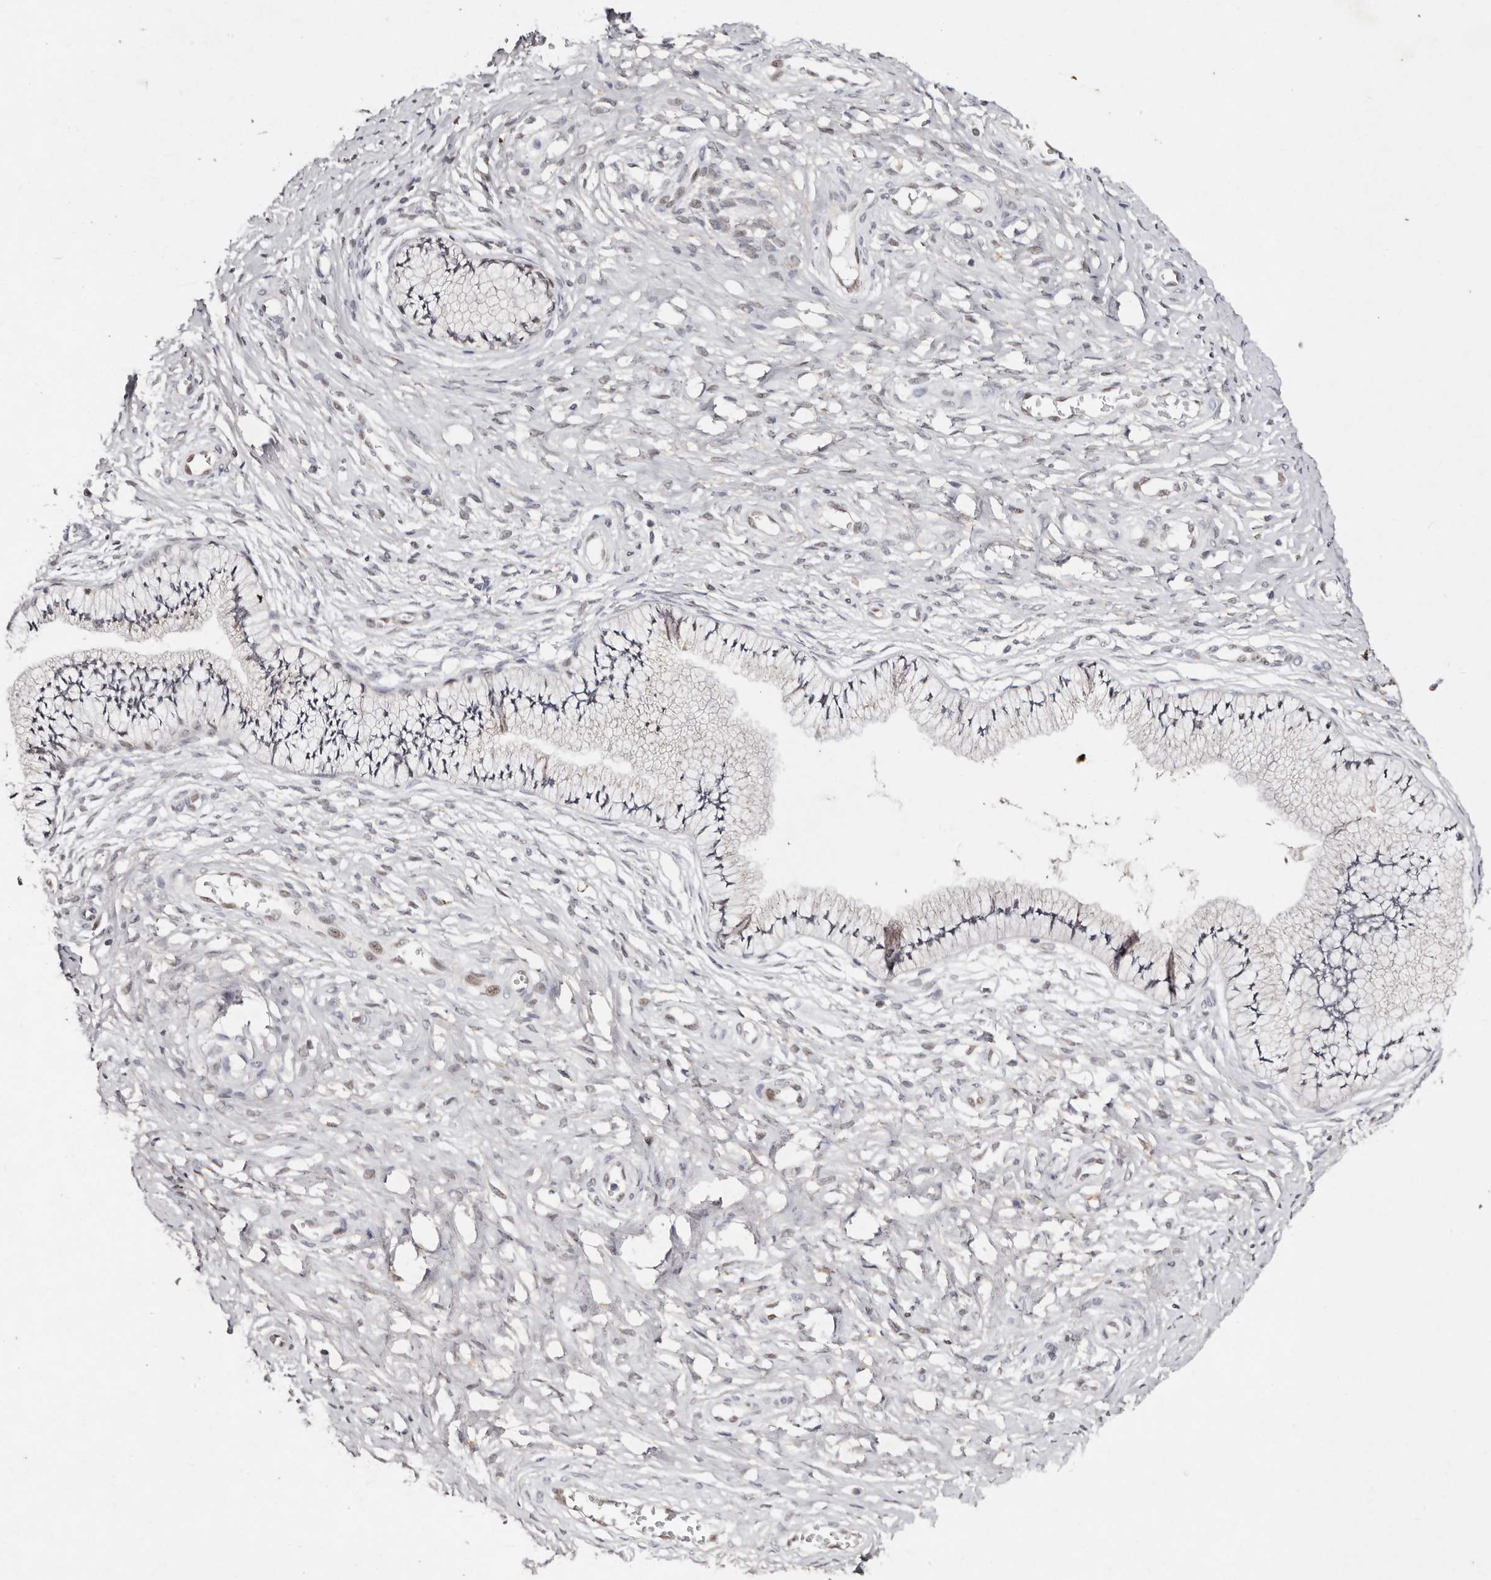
{"staining": {"intensity": "negative", "quantity": "none", "location": "none"}, "tissue": "cervix", "cell_type": "Glandular cells", "image_type": "normal", "snomed": [{"axis": "morphology", "description": "Normal tissue, NOS"}, {"axis": "topography", "description": "Cervix"}], "caption": "Histopathology image shows no protein positivity in glandular cells of benign cervix. The staining was performed using DAB to visualize the protein expression in brown, while the nuclei were stained in blue with hematoxylin (Magnification: 20x).", "gene": "KLF7", "patient": {"sex": "female", "age": 36}}